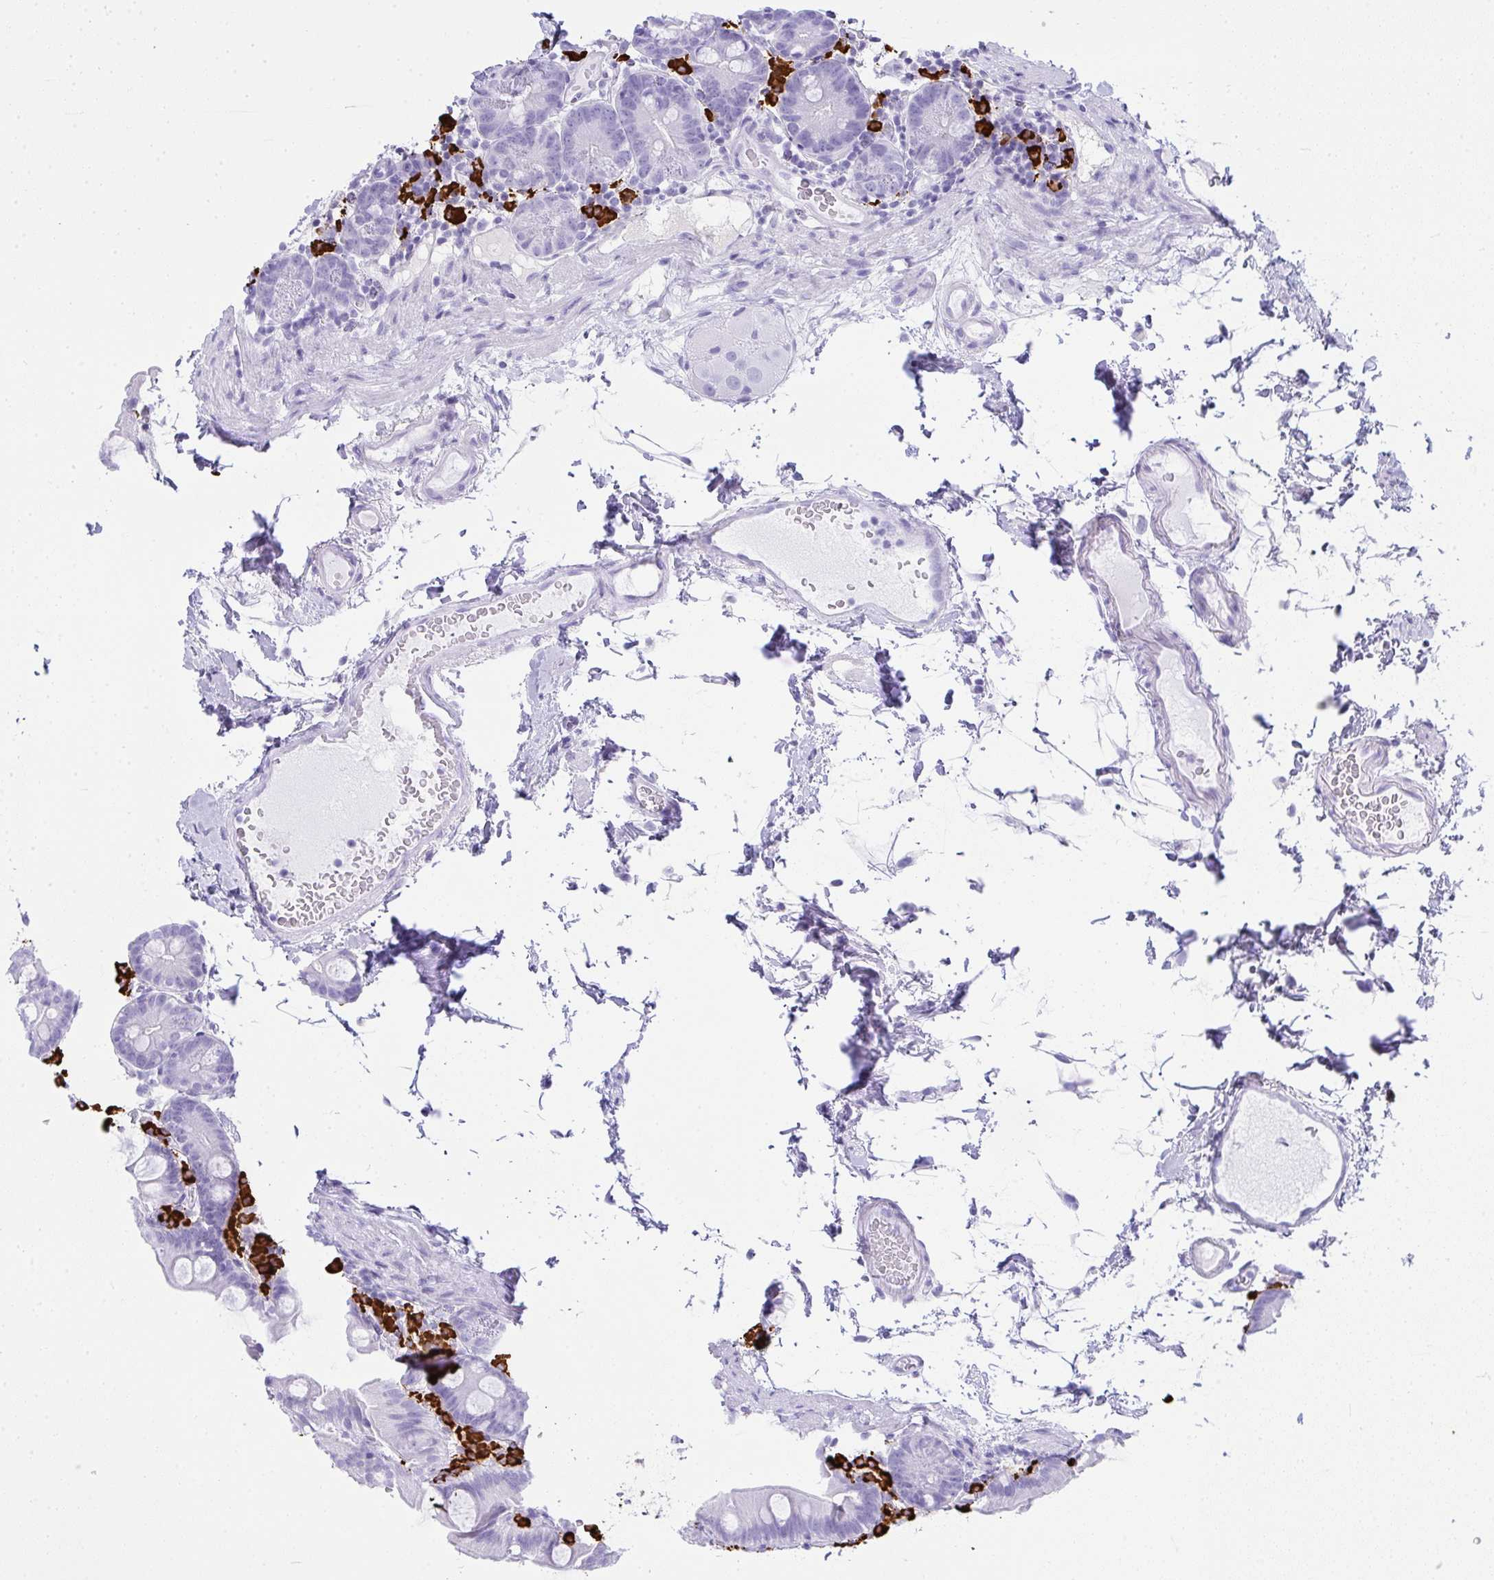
{"staining": {"intensity": "negative", "quantity": "none", "location": "none"}, "tissue": "small intestine", "cell_type": "Glandular cells", "image_type": "normal", "snomed": [{"axis": "morphology", "description": "Normal tissue, NOS"}, {"axis": "topography", "description": "Small intestine"}], "caption": "The image shows no significant staining in glandular cells of small intestine.", "gene": "CDADC1", "patient": {"sex": "female", "age": 68}}